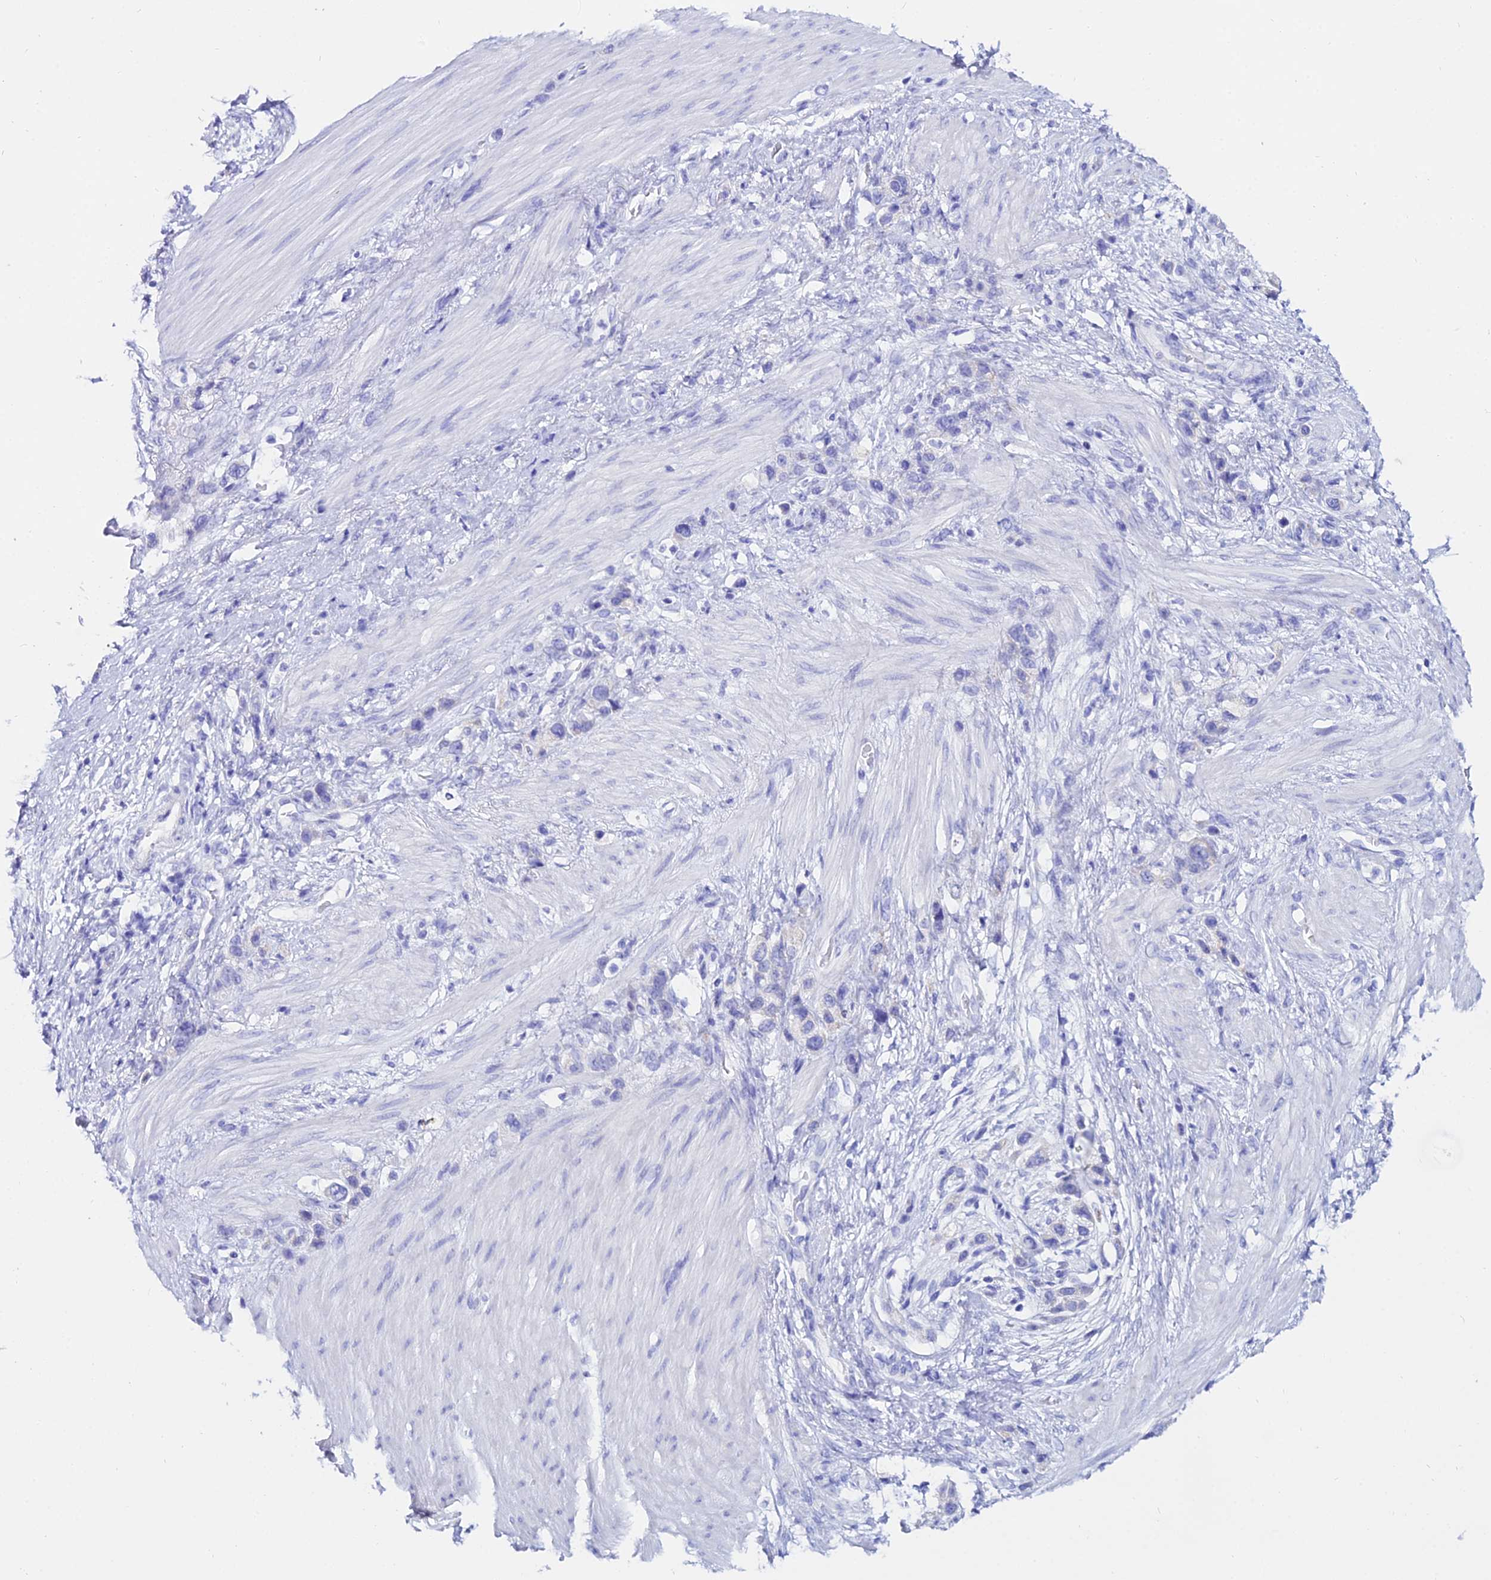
{"staining": {"intensity": "negative", "quantity": "none", "location": "none"}, "tissue": "stomach cancer", "cell_type": "Tumor cells", "image_type": "cancer", "snomed": [{"axis": "morphology", "description": "Adenocarcinoma, NOS"}, {"axis": "morphology", "description": "Adenocarcinoma, High grade"}, {"axis": "topography", "description": "Stomach, upper"}, {"axis": "topography", "description": "Stomach, lower"}], "caption": "An image of human adenocarcinoma (stomach) is negative for staining in tumor cells. (DAB (3,3'-diaminobenzidine) IHC visualized using brightfield microscopy, high magnification).", "gene": "OR4D5", "patient": {"sex": "female", "age": 65}}